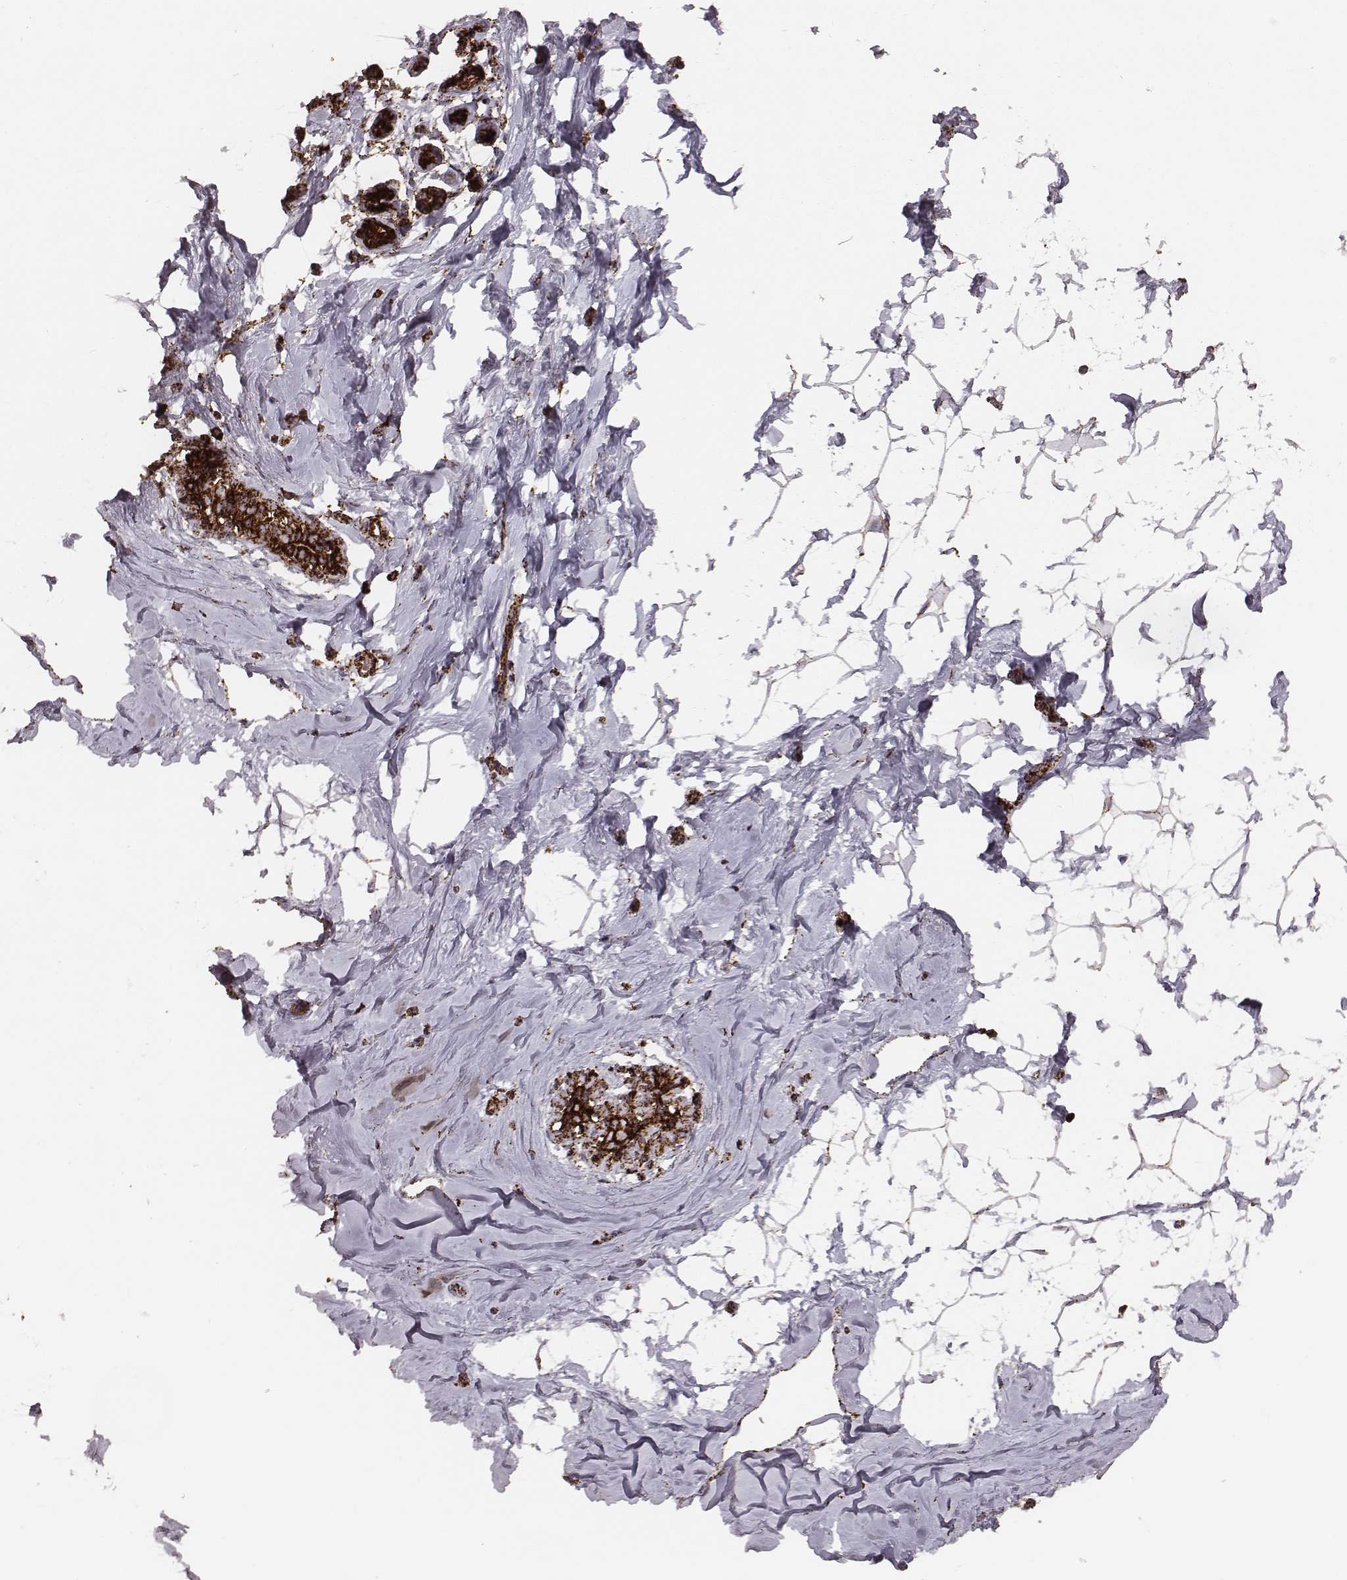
{"staining": {"intensity": "moderate", "quantity": ">75%", "location": "cytoplasmic/membranous"}, "tissue": "breast", "cell_type": "Adipocytes", "image_type": "normal", "snomed": [{"axis": "morphology", "description": "Normal tissue, NOS"}, {"axis": "topography", "description": "Breast"}], "caption": "High-magnification brightfield microscopy of unremarkable breast stained with DAB (3,3'-diaminobenzidine) (brown) and counterstained with hematoxylin (blue). adipocytes exhibit moderate cytoplasmic/membranous expression is appreciated in about>75% of cells.", "gene": "TUFM", "patient": {"sex": "female", "age": 32}}